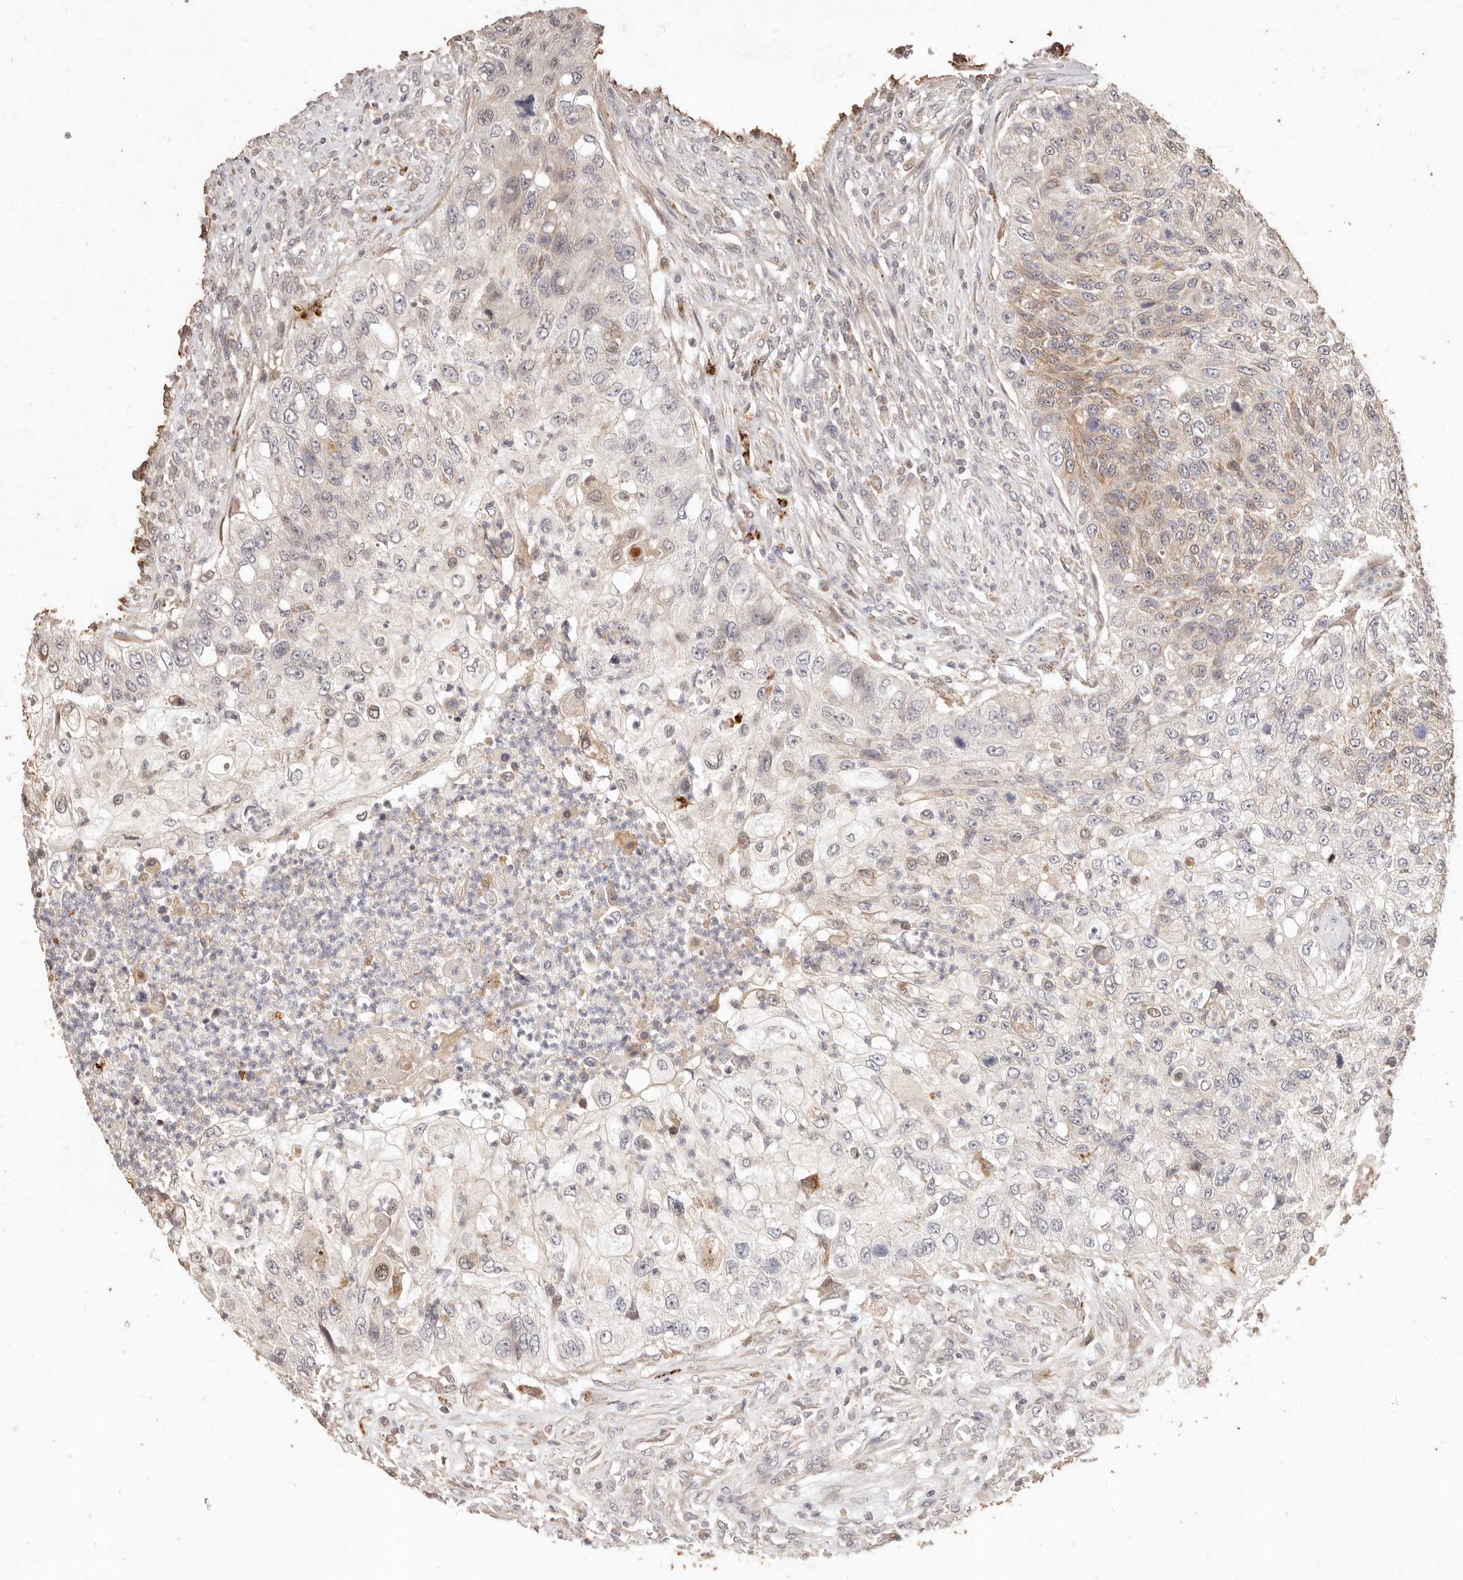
{"staining": {"intensity": "weak", "quantity": "<25%", "location": "cytoplasmic/membranous"}, "tissue": "urothelial cancer", "cell_type": "Tumor cells", "image_type": "cancer", "snomed": [{"axis": "morphology", "description": "Urothelial carcinoma, High grade"}, {"axis": "topography", "description": "Urinary bladder"}], "caption": "This is a histopathology image of immunohistochemistry staining of urothelial carcinoma (high-grade), which shows no positivity in tumor cells.", "gene": "KIF9", "patient": {"sex": "female", "age": 60}}